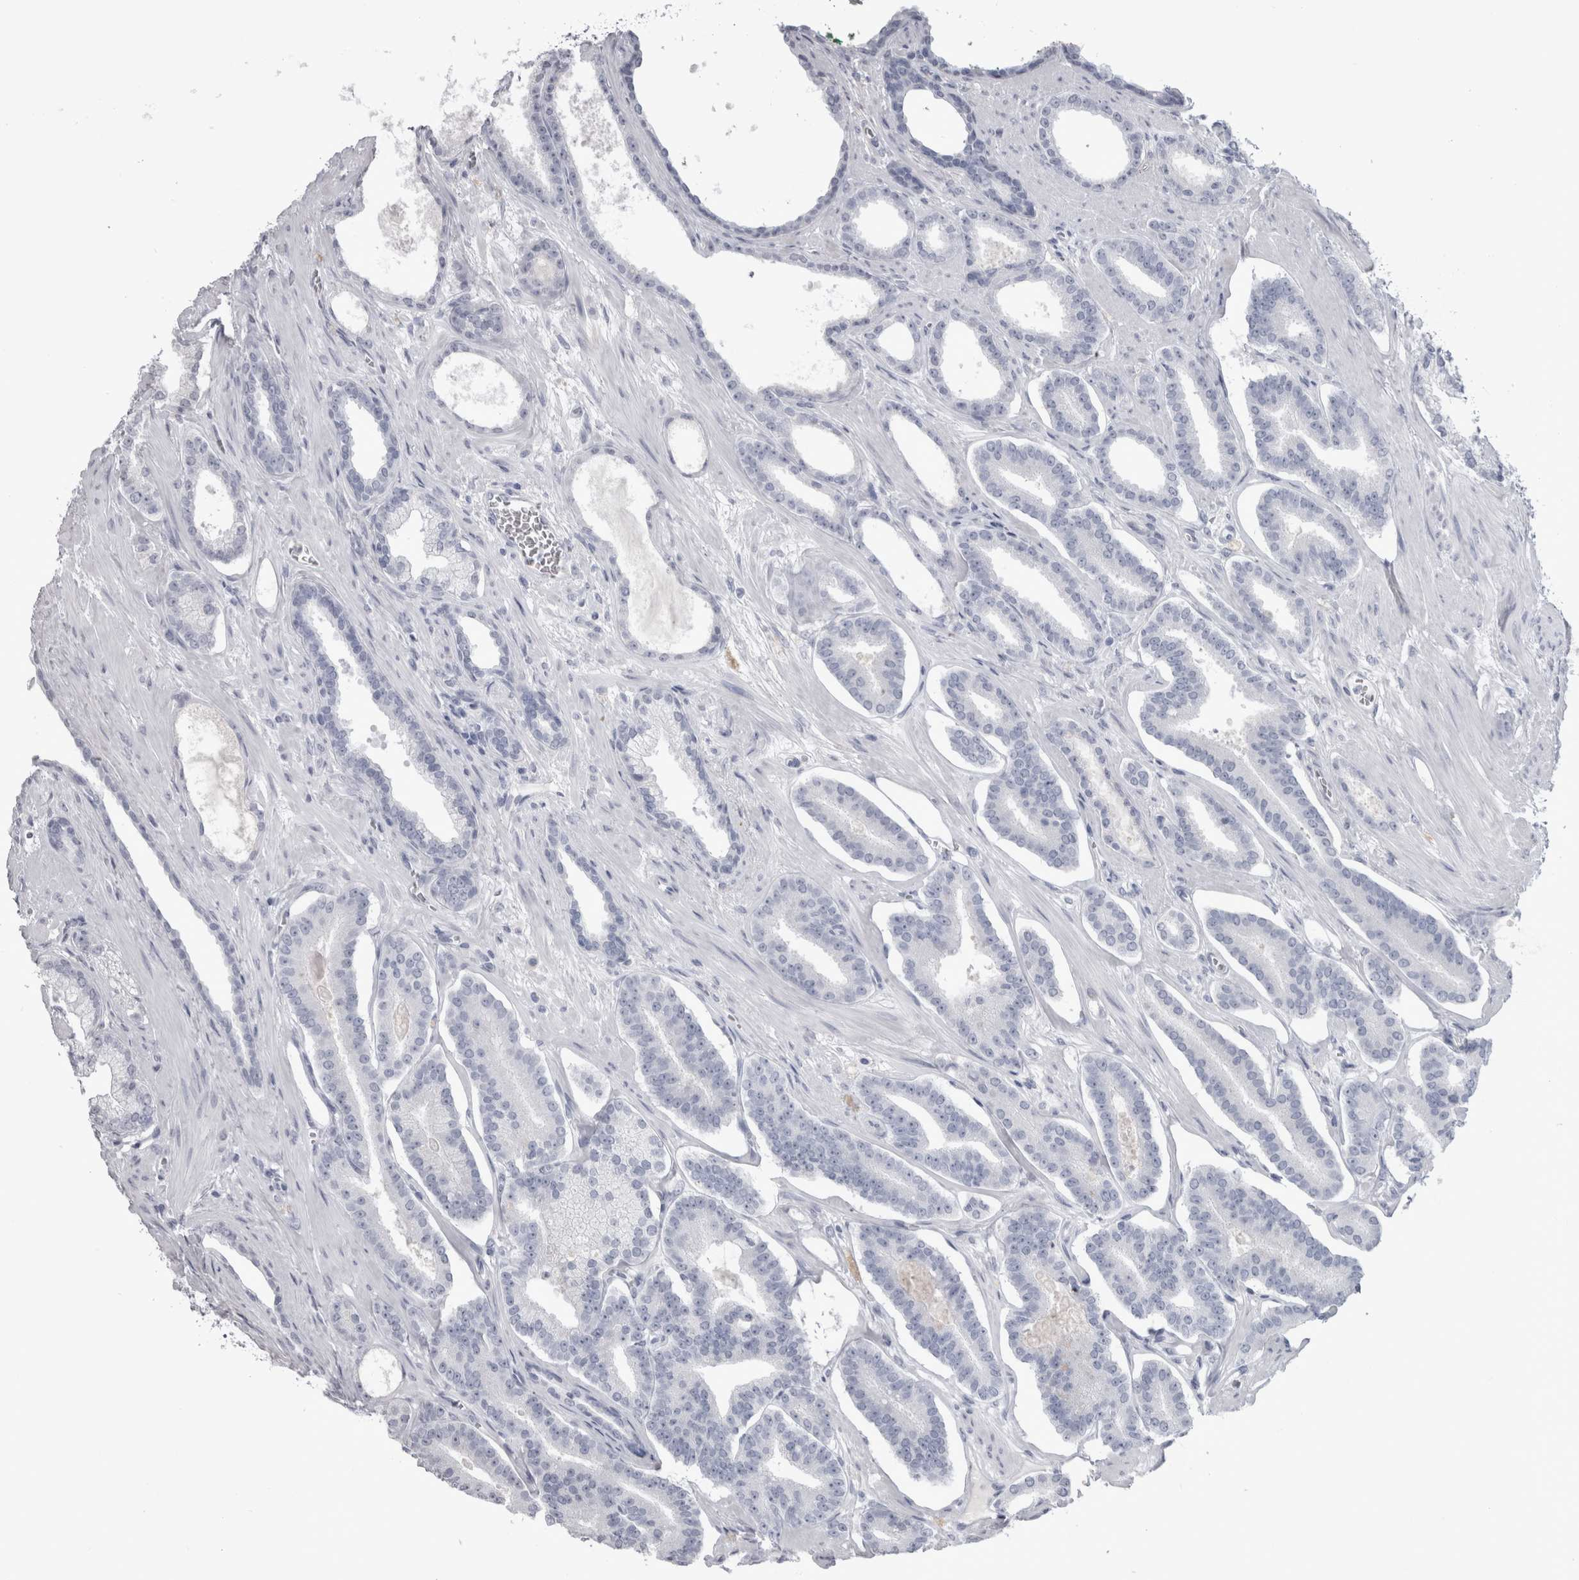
{"staining": {"intensity": "negative", "quantity": "none", "location": "none"}, "tissue": "prostate cancer", "cell_type": "Tumor cells", "image_type": "cancer", "snomed": [{"axis": "morphology", "description": "Adenocarcinoma, Low grade"}, {"axis": "topography", "description": "Prostate"}], "caption": "Prostate cancer stained for a protein using immunohistochemistry (IHC) exhibits no expression tumor cells.", "gene": "ADAM2", "patient": {"sex": "male", "age": 70}}